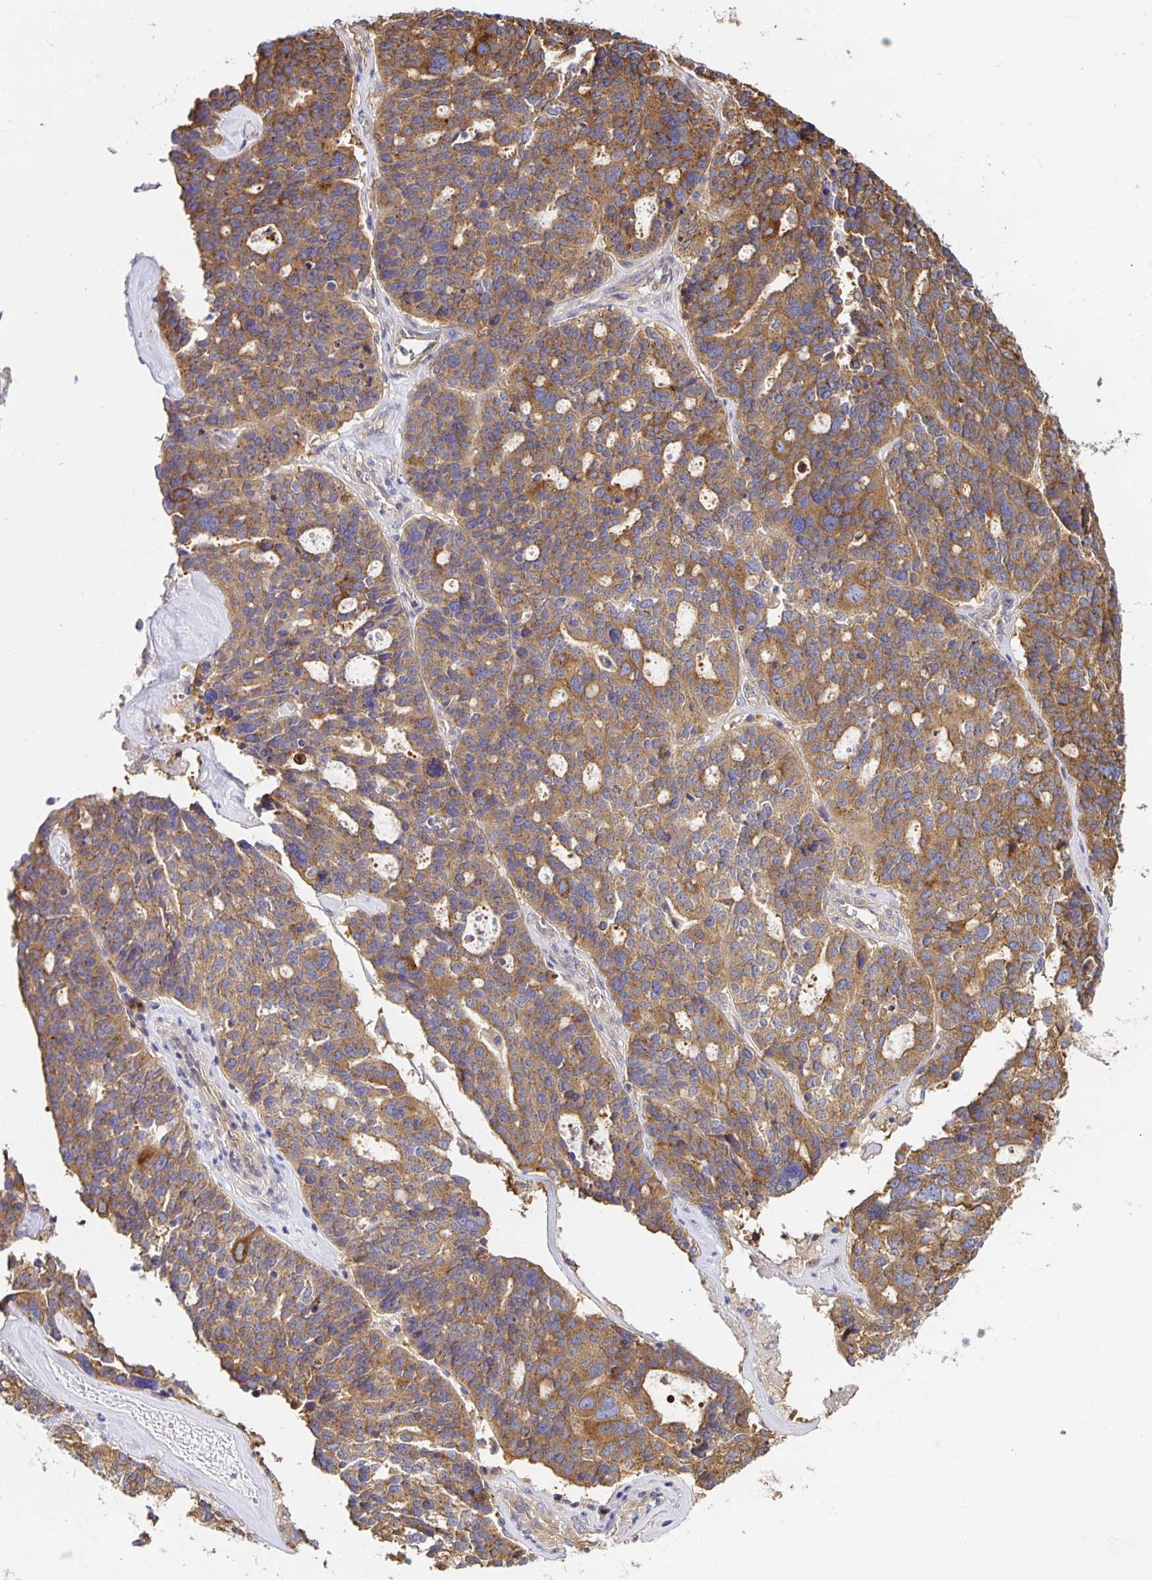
{"staining": {"intensity": "moderate", "quantity": ">75%", "location": "cytoplasmic/membranous"}, "tissue": "ovarian cancer", "cell_type": "Tumor cells", "image_type": "cancer", "snomed": [{"axis": "morphology", "description": "Cystadenocarcinoma, serous, NOS"}, {"axis": "topography", "description": "Ovary"}], "caption": "Ovarian serous cystadenocarcinoma stained with immunohistochemistry (IHC) displays moderate cytoplasmic/membranous positivity in approximately >75% of tumor cells.", "gene": "USO1", "patient": {"sex": "female", "age": 59}}